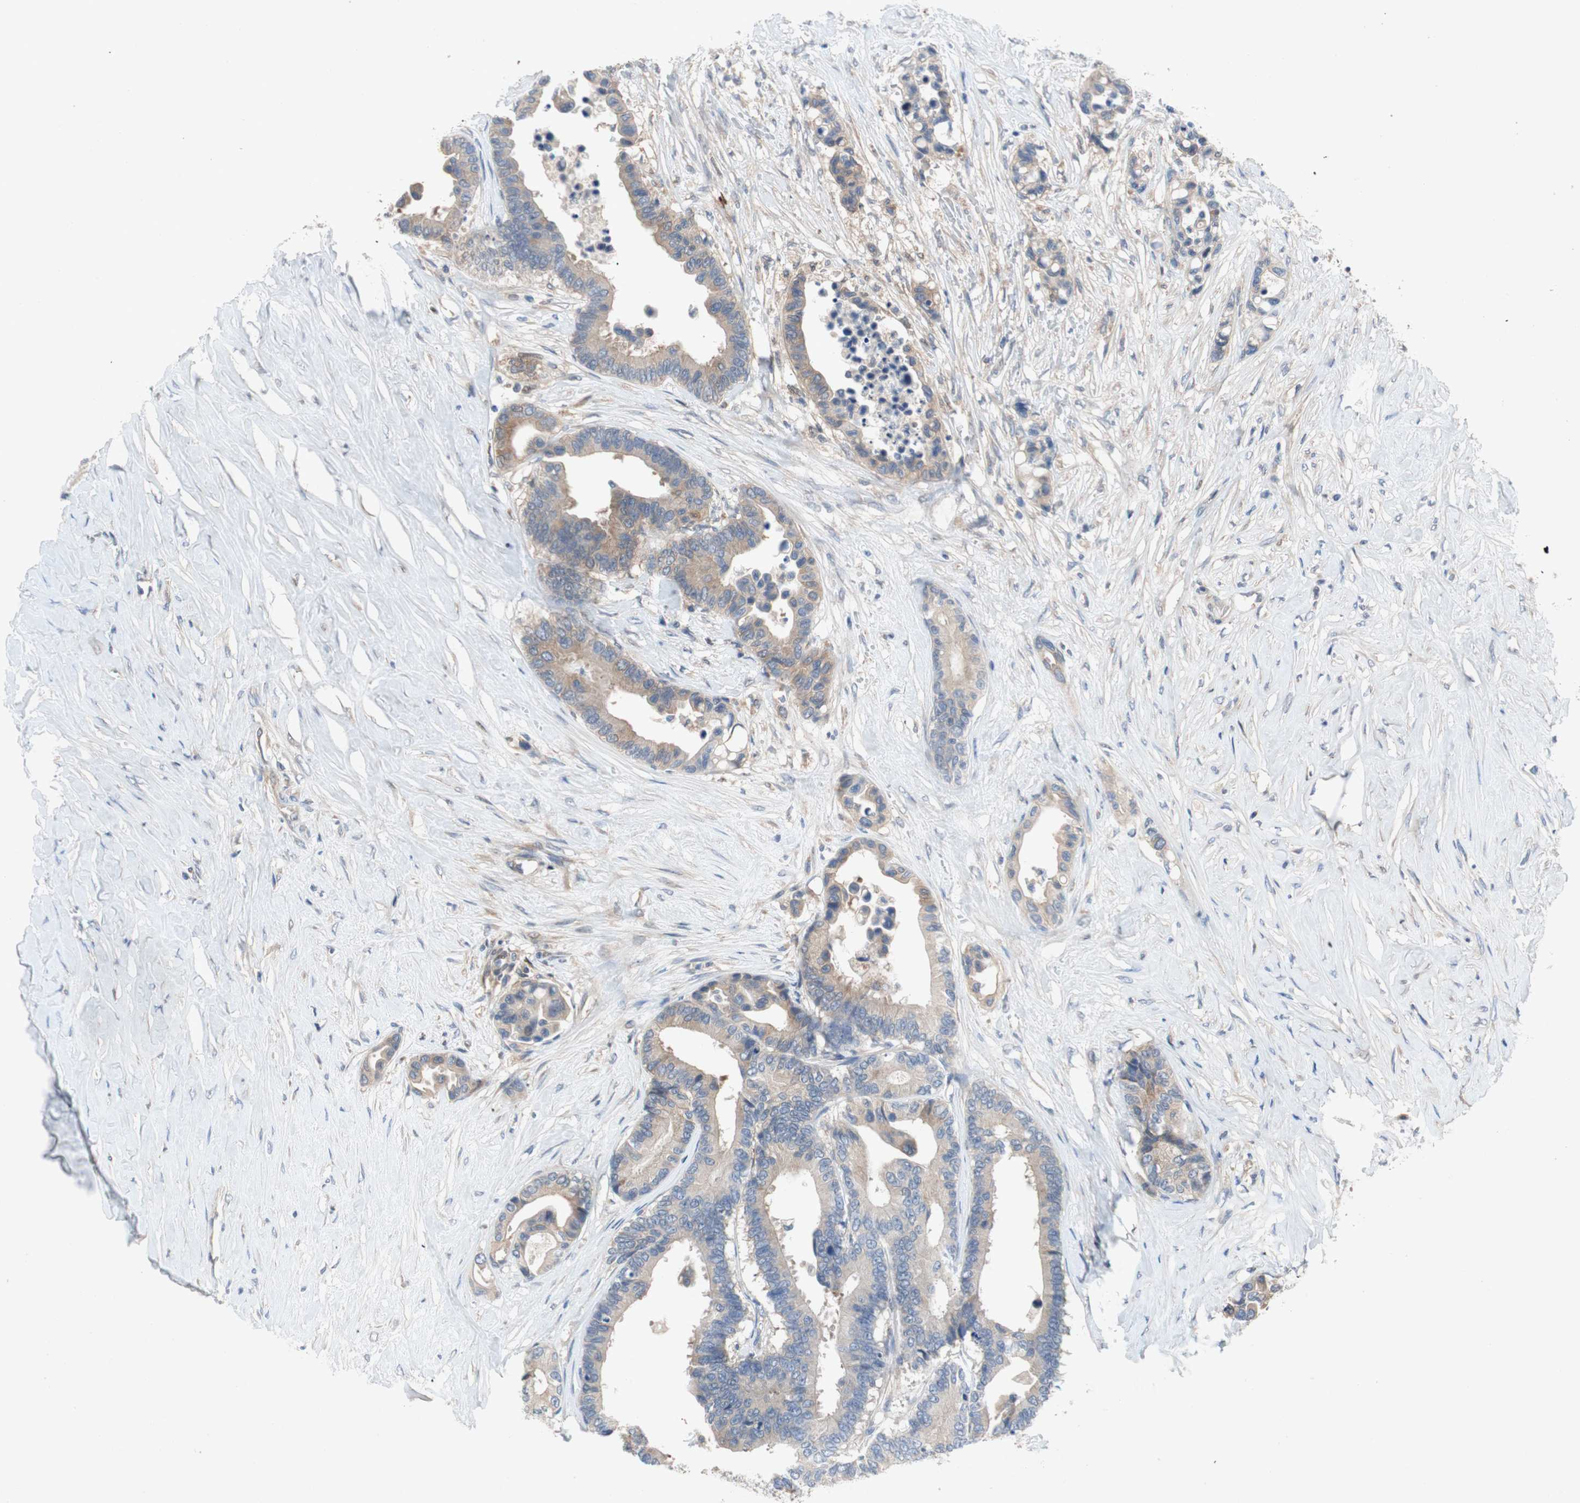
{"staining": {"intensity": "weak", "quantity": "25%-75%", "location": "cytoplasmic/membranous"}, "tissue": "colorectal cancer", "cell_type": "Tumor cells", "image_type": "cancer", "snomed": [{"axis": "morphology", "description": "Normal tissue, NOS"}, {"axis": "morphology", "description": "Adenocarcinoma, NOS"}, {"axis": "topography", "description": "Colon"}], "caption": "Tumor cells demonstrate weak cytoplasmic/membranous staining in approximately 25%-75% of cells in colorectal cancer (adenocarcinoma). (DAB IHC, brown staining for protein, blue staining for nuclei).", "gene": "RELB", "patient": {"sex": "male", "age": 82}}